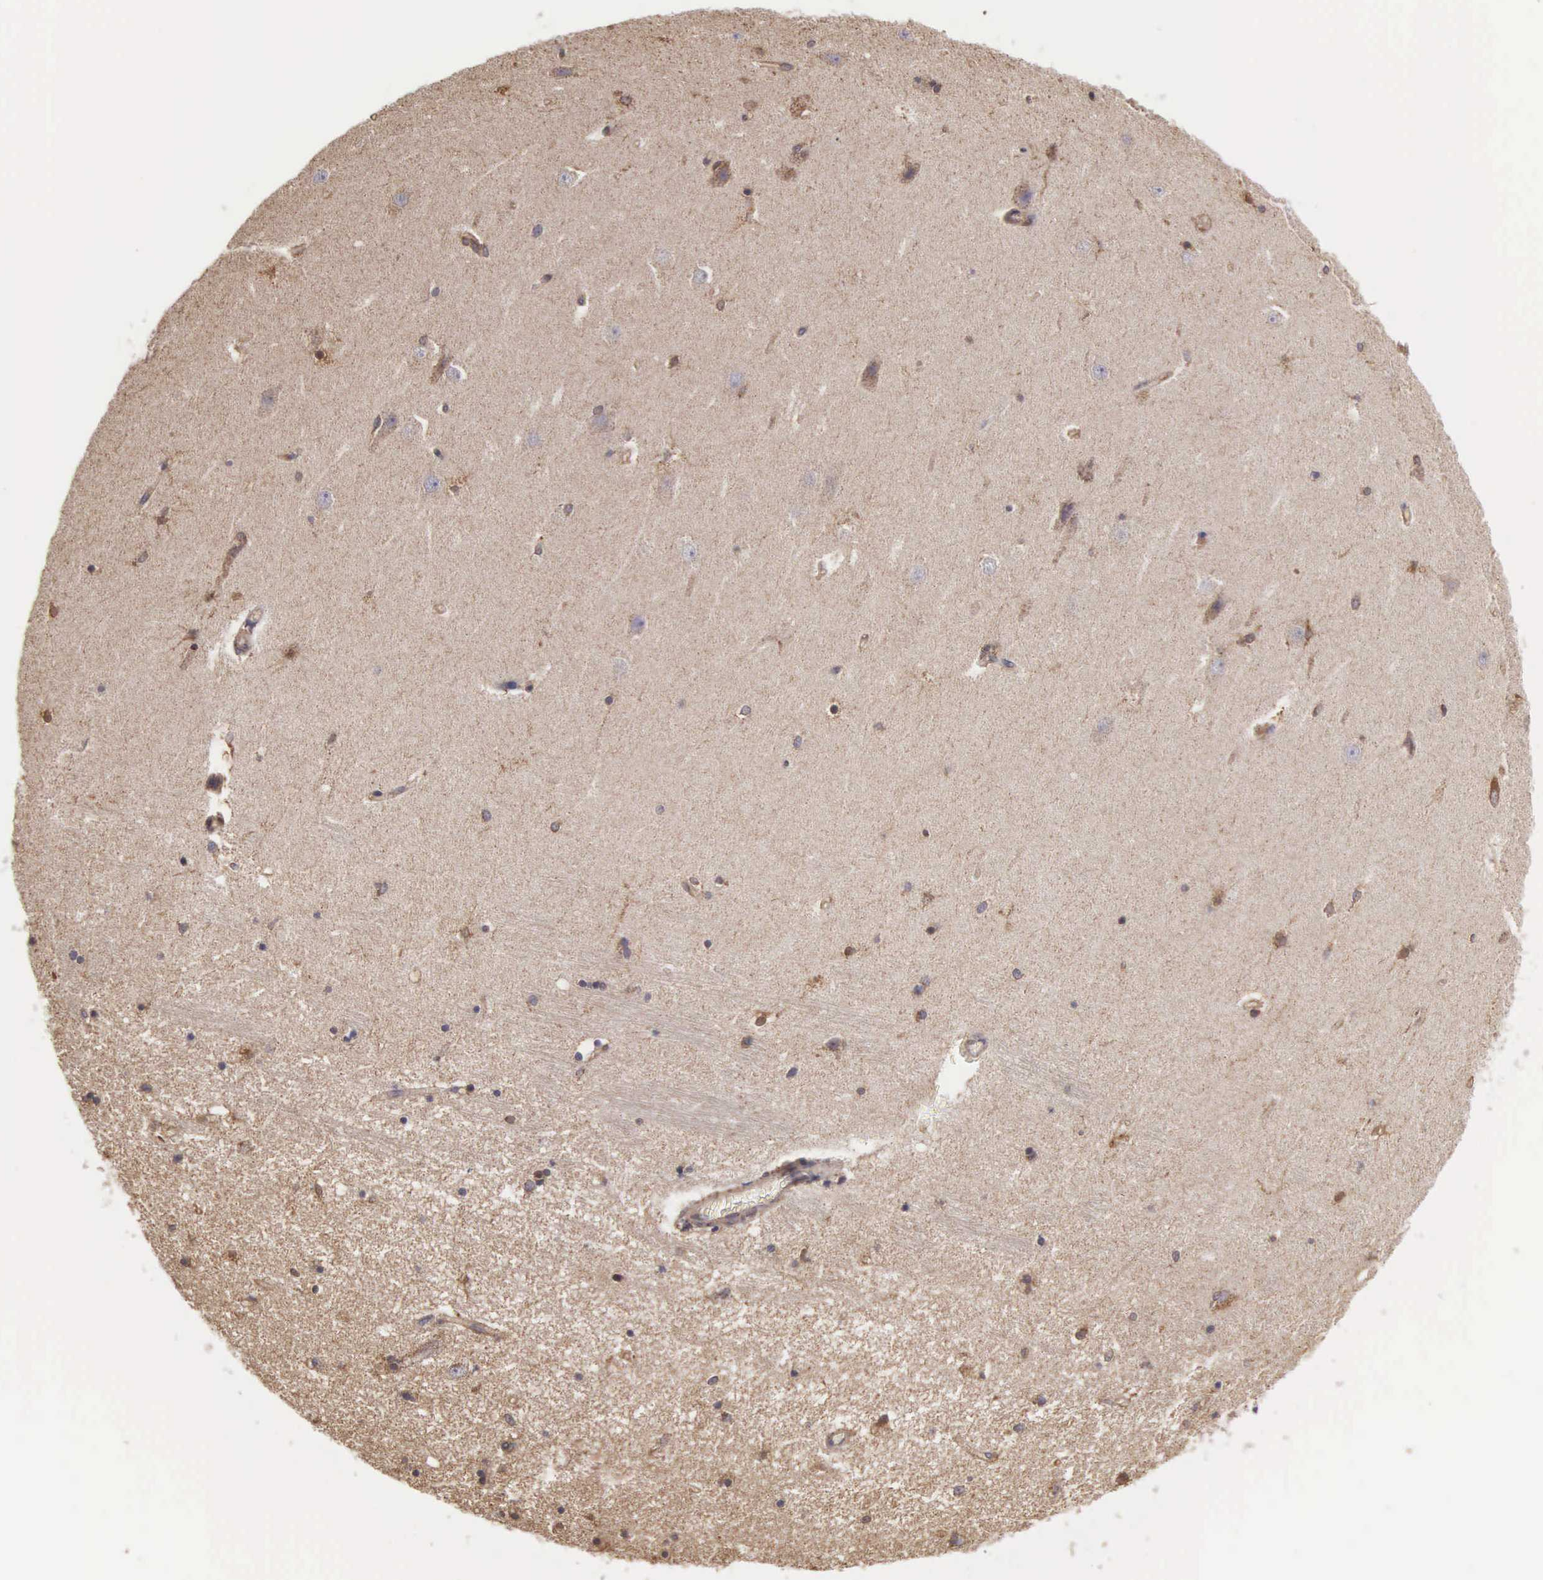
{"staining": {"intensity": "moderate", "quantity": "25%-75%", "location": "cytoplasmic/membranous"}, "tissue": "hippocampus", "cell_type": "Glial cells", "image_type": "normal", "snomed": [{"axis": "morphology", "description": "Normal tissue, NOS"}, {"axis": "topography", "description": "Hippocampus"}], "caption": "IHC micrograph of normal hippocampus stained for a protein (brown), which shows medium levels of moderate cytoplasmic/membranous expression in approximately 25%-75% of glial cells.", "gene": "DHRS1", "patient": {"sex": "female", "age": 54}}